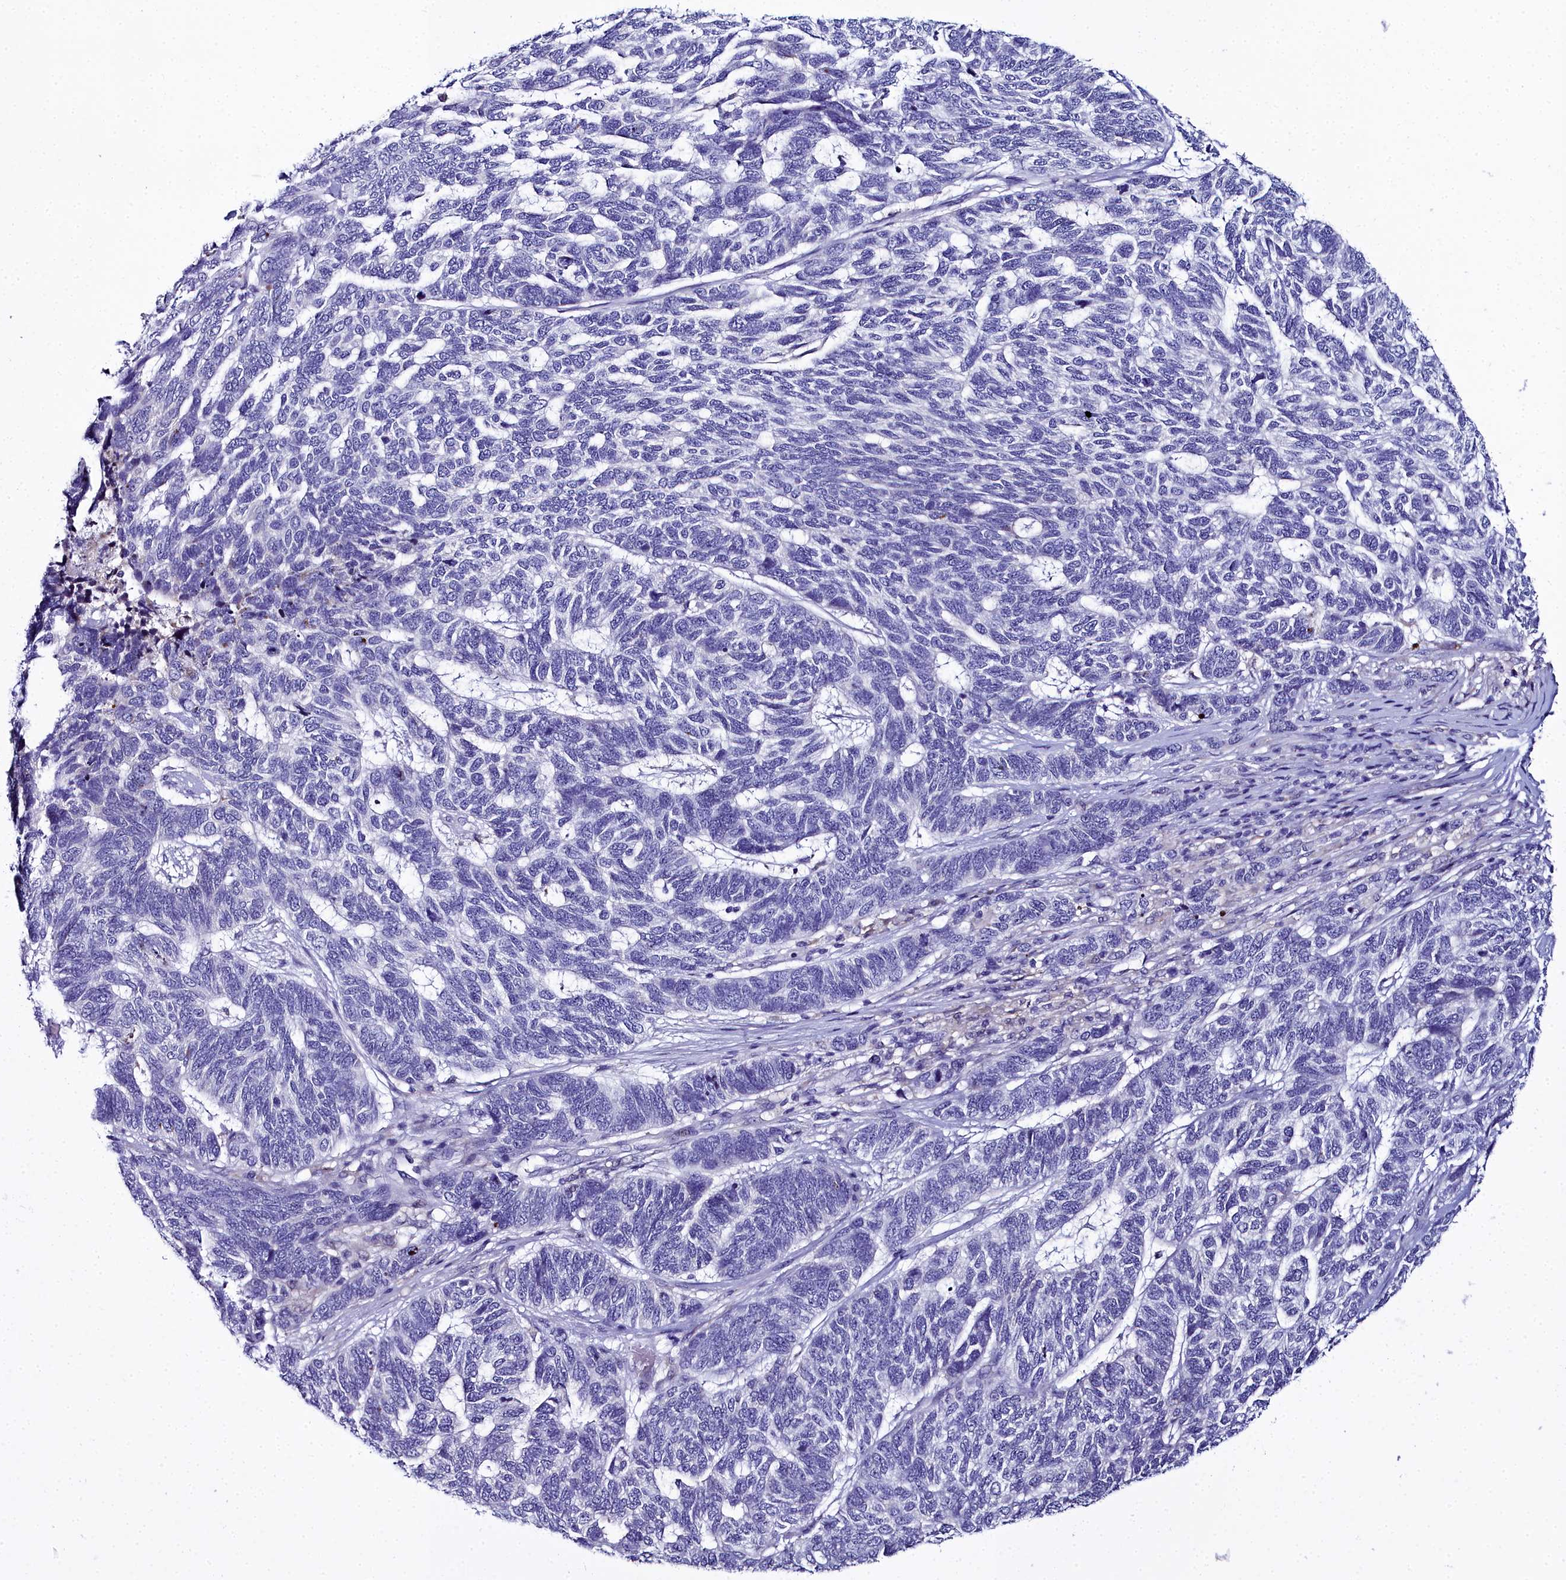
{"staining": {"intensity": "negative", "quantity": "none", "location": "none"}, "tissue": "skin cancer", "cell_type": "Tumor cells", "image_type": "cancer", "snomed": [{"axis": "morphology", "description": "Basal cell carcinoma"}, {"axis": "topography", "description": "Skin"}], "caption": "This is a micrograph of immunohistochemistry (IHC) staining of skin basal cell carcinoma, which shows no staining in tumor cells. Brightfield microscopy of IHC stained with DAB (brown) and hematoxylin (blue), captured at high magnification.", "gene": "ELAPOR2", "patient": {"sex": "female", "age": 65}}